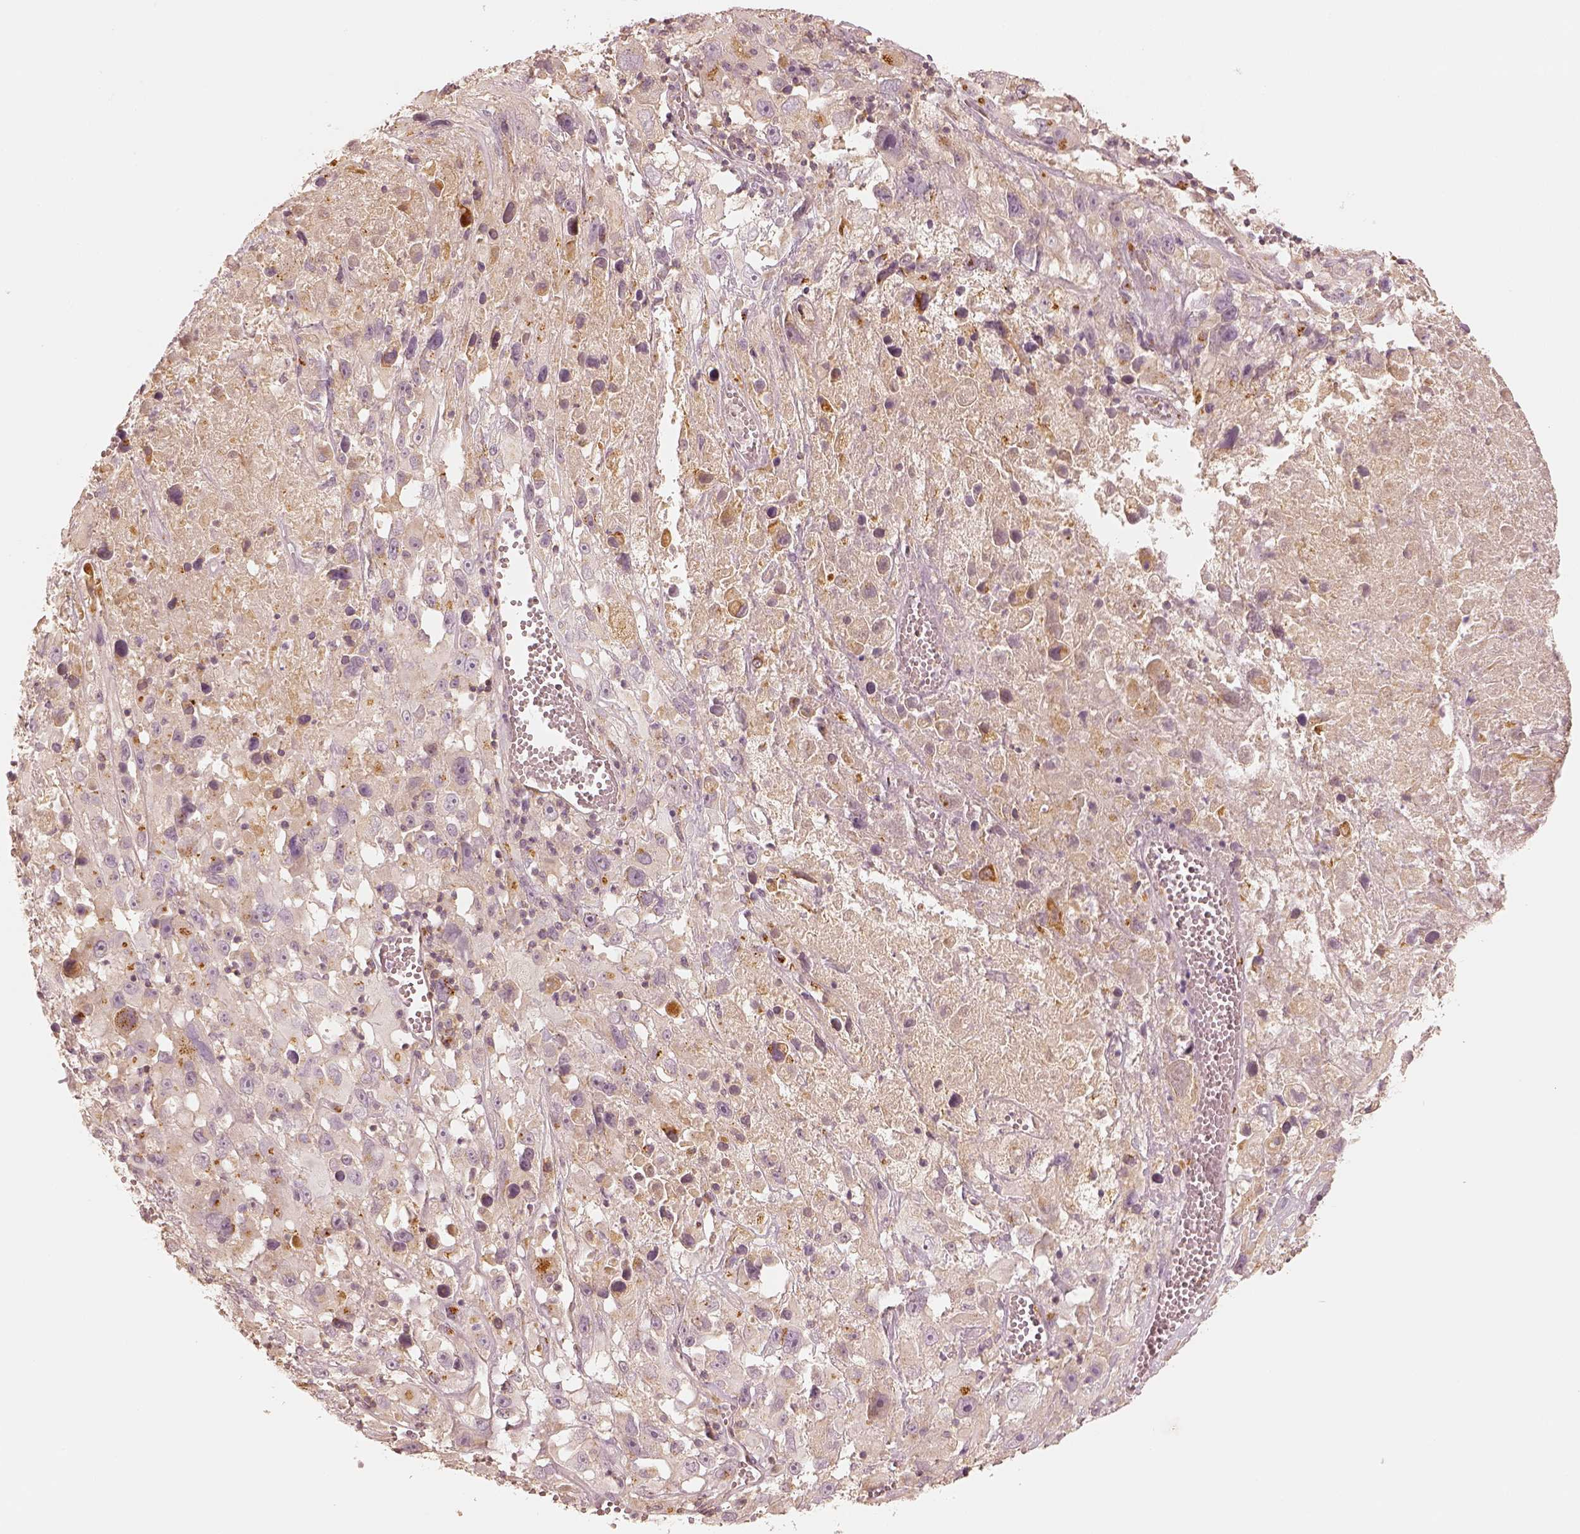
{"staining": {"intensity": "negative", "quantity": "none", "location": "none"}, "tissue": "melanoma", "cell_type": "Tumor cells", "image_type": "cancer", "snomed": [{"axis": "morphology", "description": "Malignant melanoma, Metastatic site"}, {"axis": "topography", "description": "Lymph node"}], "caption": "Tumor cells are negative for protein expression in human melanoma.", "gene": "GORASP2", "patient": {"sex": "male", "age": 50}}